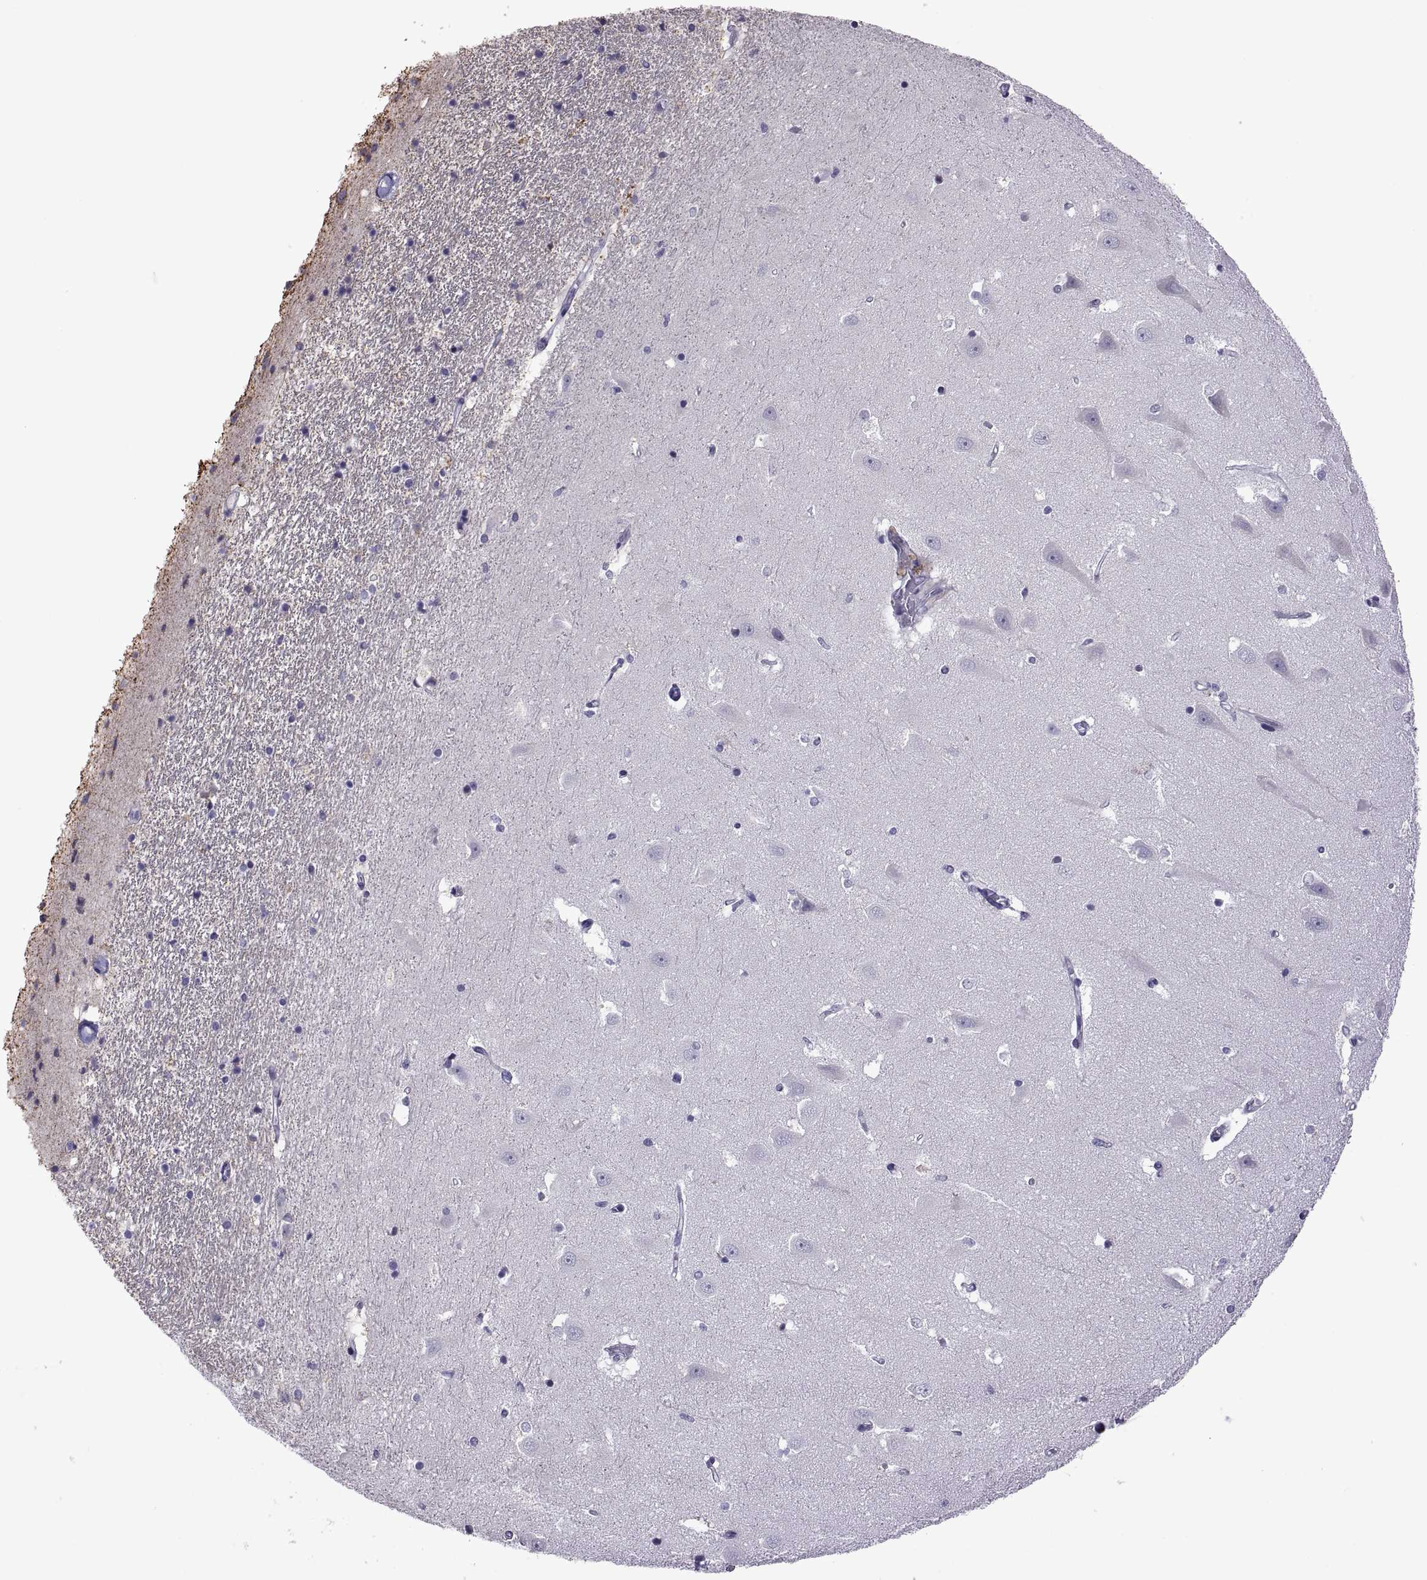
{"staining": {"intensity": "negative", "quantity": "none", "location": "none"}, "tissue": "hippocampus", "cell_type": "Glial cells", "image_type": "normal", "snomed": [{"axis": "morphology", "description": "Normal tissue, NOS"}, {"axis": "topography", "description": "Hippocampus"}], "caption": "Protein analysis of benign hippocampus shows no significant expression in glial cells.", "gene": "MAGEB18", "patient": {"sex": "male", "age": 44}}